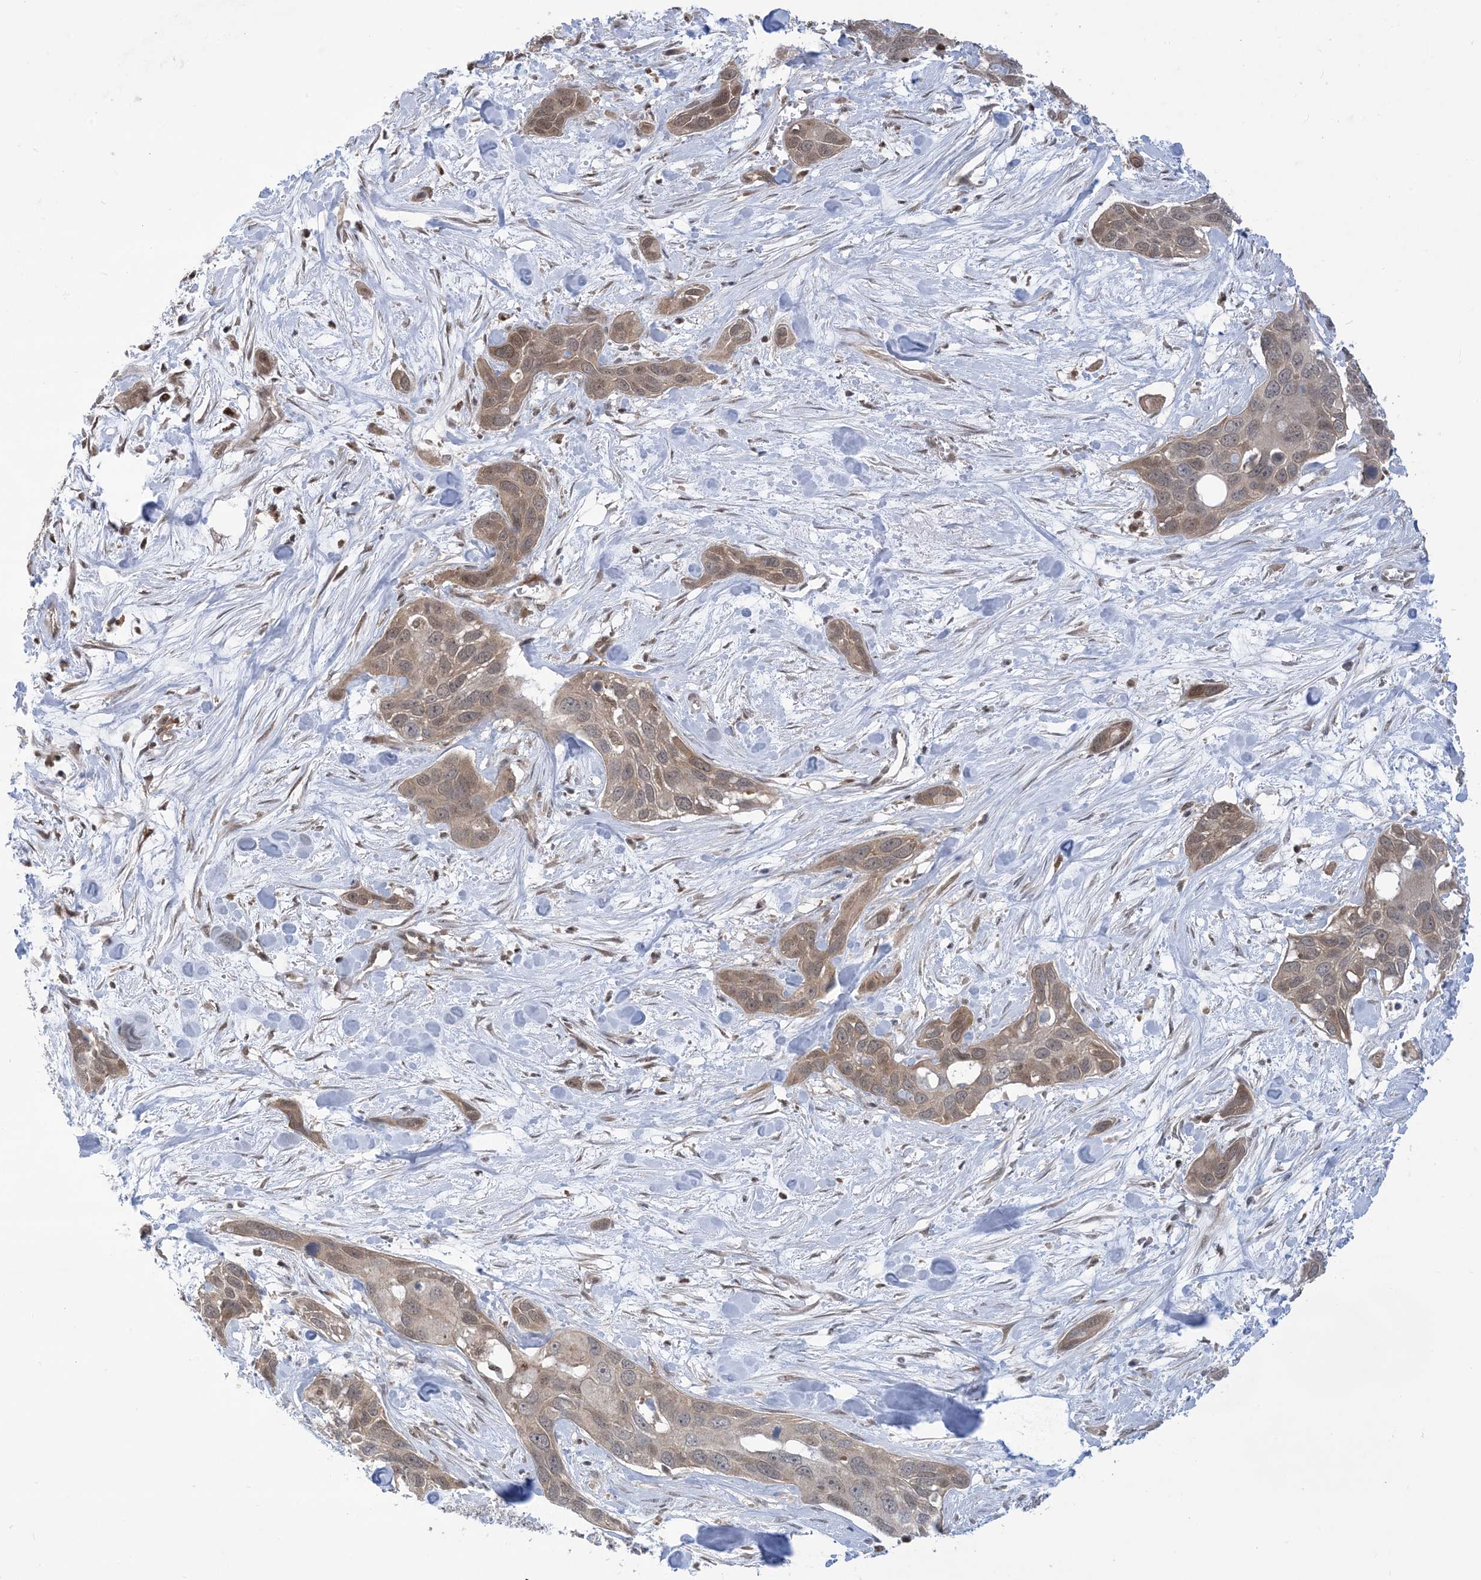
{"staining": {"intensity": "weak", "quantity": ">75%", "location": "cytoplasmic/membranous,nuclear"}, "tissue": "pancreatic cancer", "cell_type": "Tumor cells", "image_type": "cancer", "snomed": [{"axis": "morphology", "description": "Adenocarcinoma, NOS"}, {"axis": "topography", "description": "Pancreas"}], "caption": "This image shows immunohistochemistry staining of human pancreatic adenocarcinoma, with low weak cytoplasmic/membranous and nuclear staining in about >75% of tumor cells.", "gene": "CASP4", "patient": {"sex": "female", "age": 60}}